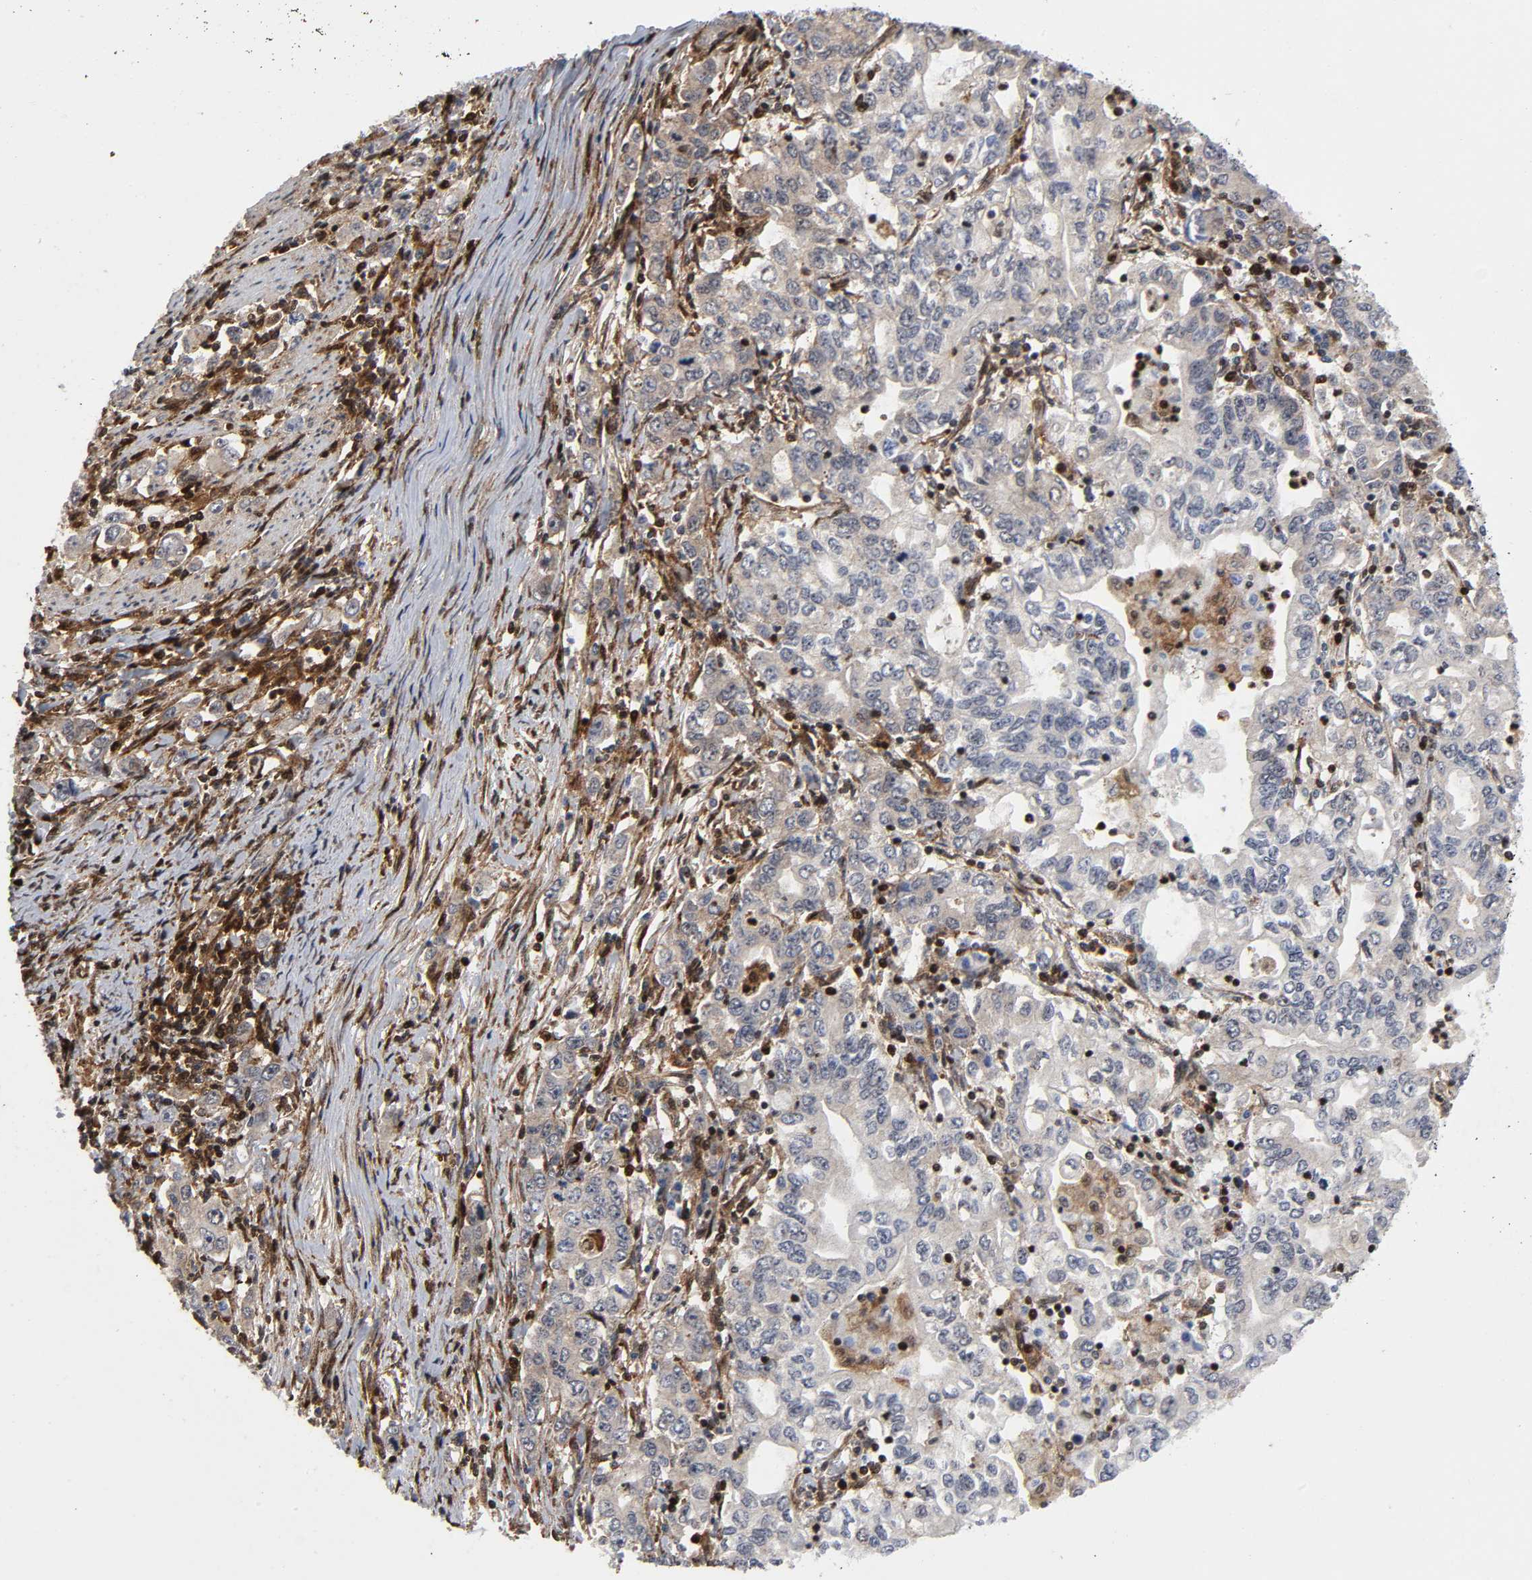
{"staining": {"intensity": "negative", "quantity": "none", "location": "none"}, "tissue": "stomach cancer", "cell_type": "Tumor cells", "image_type": "cancer", "snomed": [{"axis": "morphology", "description": "Adenocarcinoma, NOS"}, {"axis": "topography", "description": "Stomach, lower"}], "caption": "High magnification brightfield microscopy of stomach adenocarcinoma stained with DAB (brown) and counterstained with hematoxylin (blue): tumor cells show no significant staining.", "gene": "MAPK1", "patient": {"sex": "female", "age": 72}}